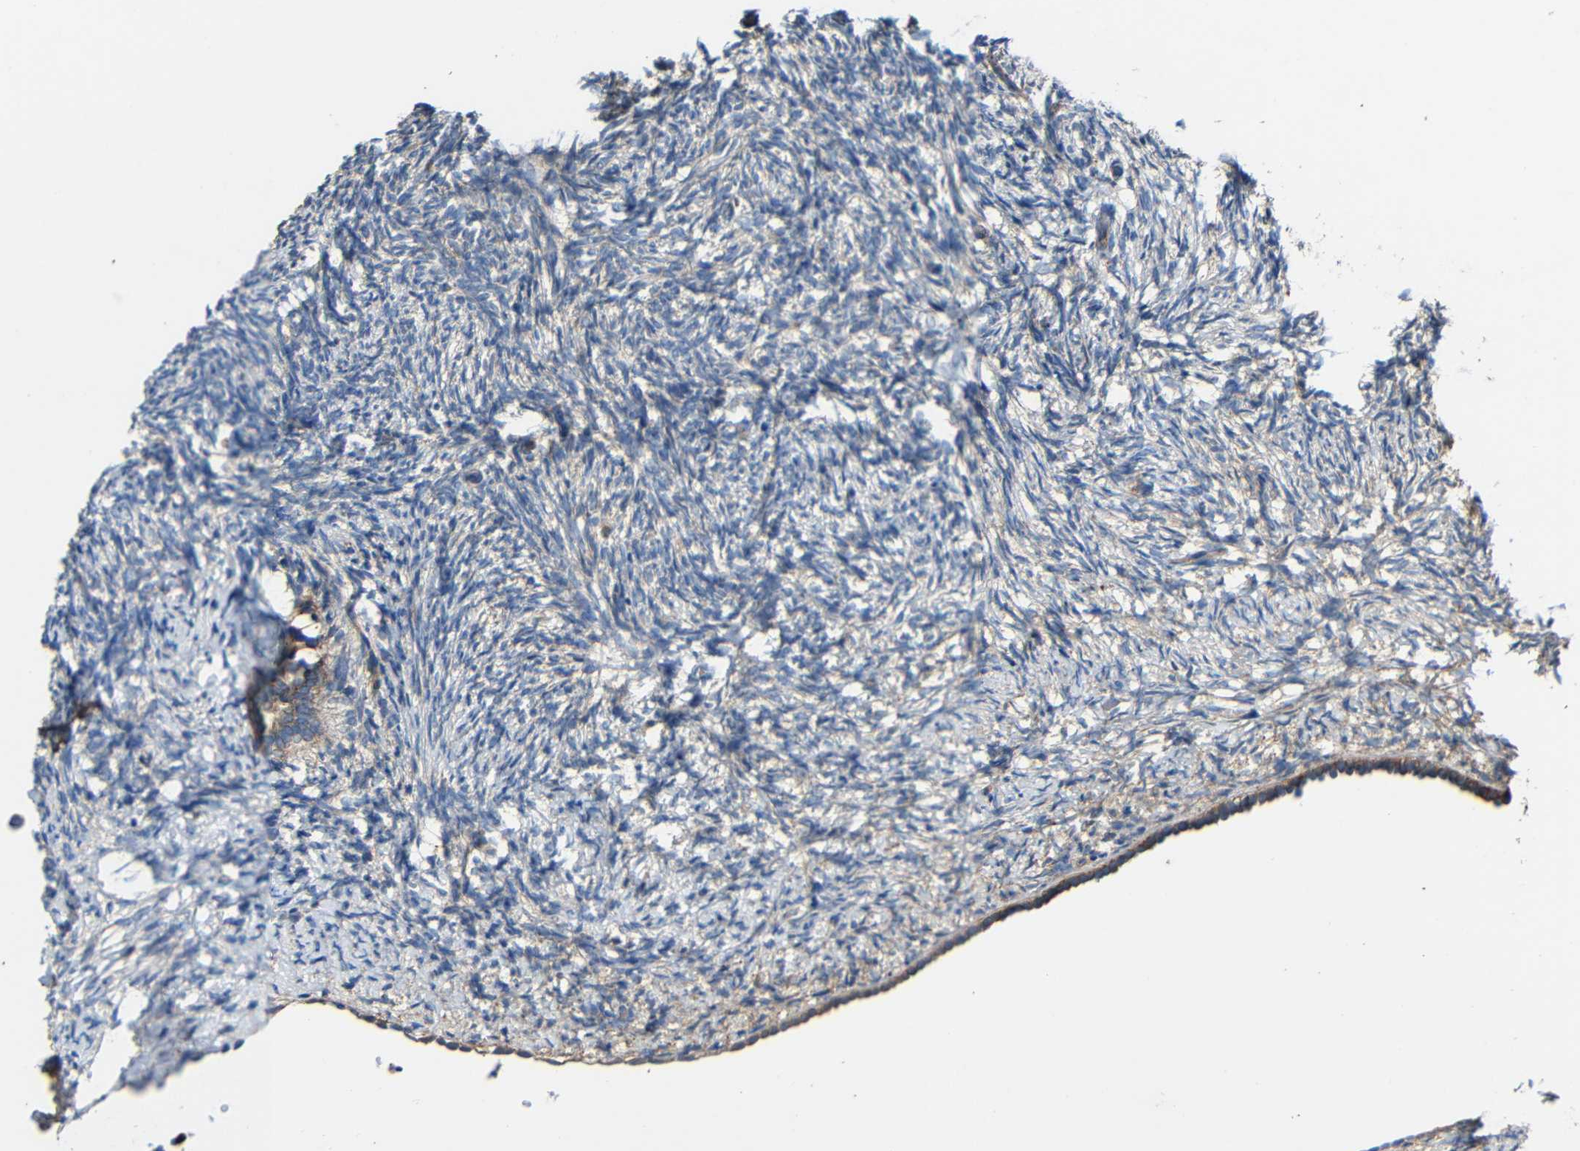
{"staining": {"intensity": "weak", "quantity": "<25%", "location": "cytoplasmic/membranous"}, "tissue": "ovary", "cell_type": "Ovarian stroma cells", "image_type": "normal", "snomed": [{"axis": "morphology", "description": "Normal tissue, NOS"}, {"axis": "topography", "description": "Ovary"}], "caption": "The photomicrograph displays no significant expression in ovarian stroma cells of ovary. The staining is performed using DAB (3,3'-diaminobenzidine) brown chromogen with nuclei counter-stained in using hematoxylin.", "gene": "RHOT2", "patient": {"sex": "female", "age": 60}}